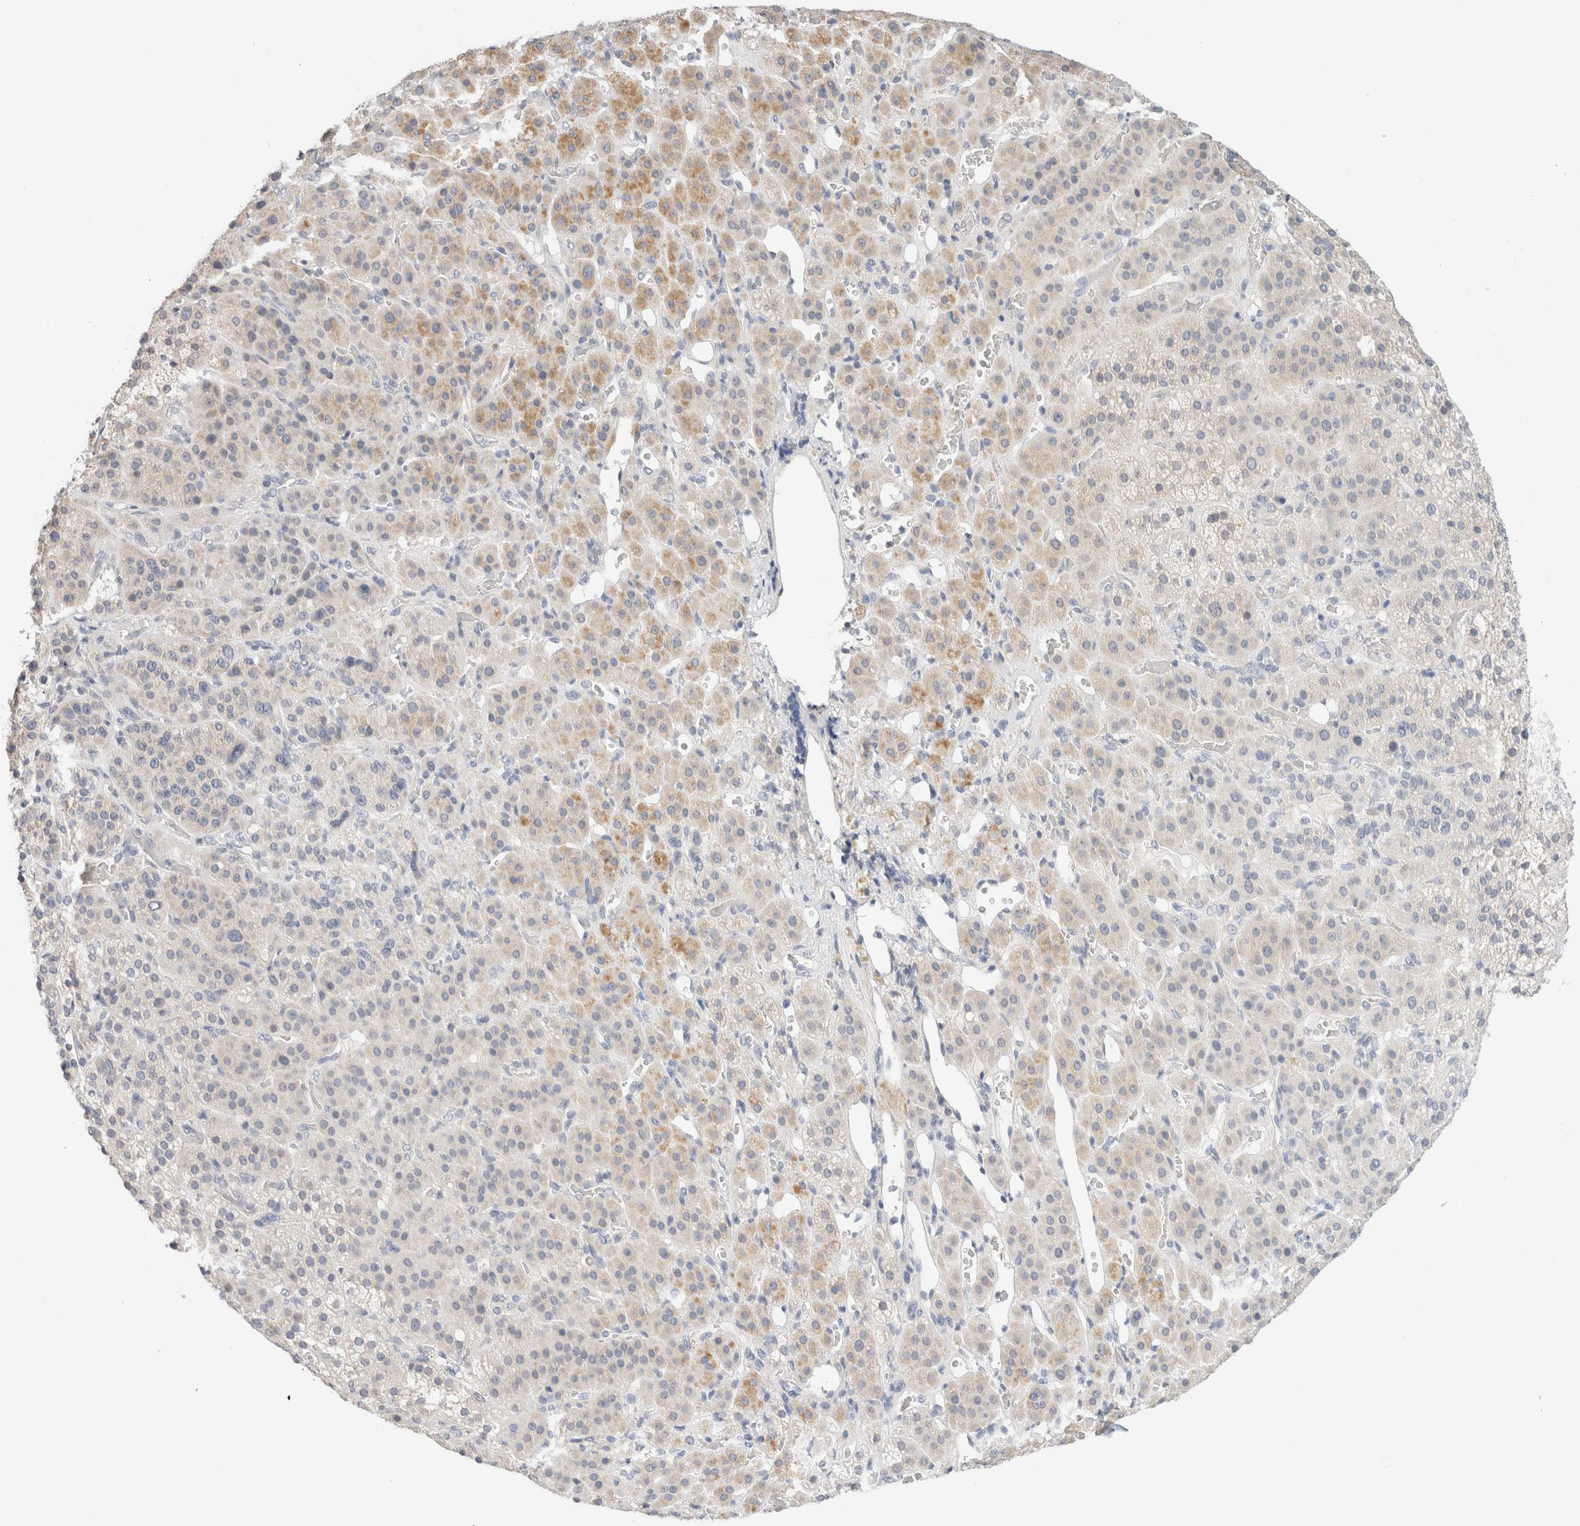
{"staining": {"intensity": "moderate", "quantity": "<25%", "location": "cytoplasmic/membranous"}, "tissue": "adrenal gland", "cell_type": "Glandular cells", "image_type": "normal", "snomed": [{"axis": "morphology", "description": "Normal tissue, NOS"}, {"axis": "topography", "description": "Adrenal gland"}], "caption": "Immunohistochemical staining of benign human adrenal gland exhibits moderate cytoplasmic/membranous protein positivity in approximately <25% of glandular cells. (IHC, brightfield microscopy, high magnification).", "gene": "SPRTN", "patient": {"sex": "male", "age": 57}}